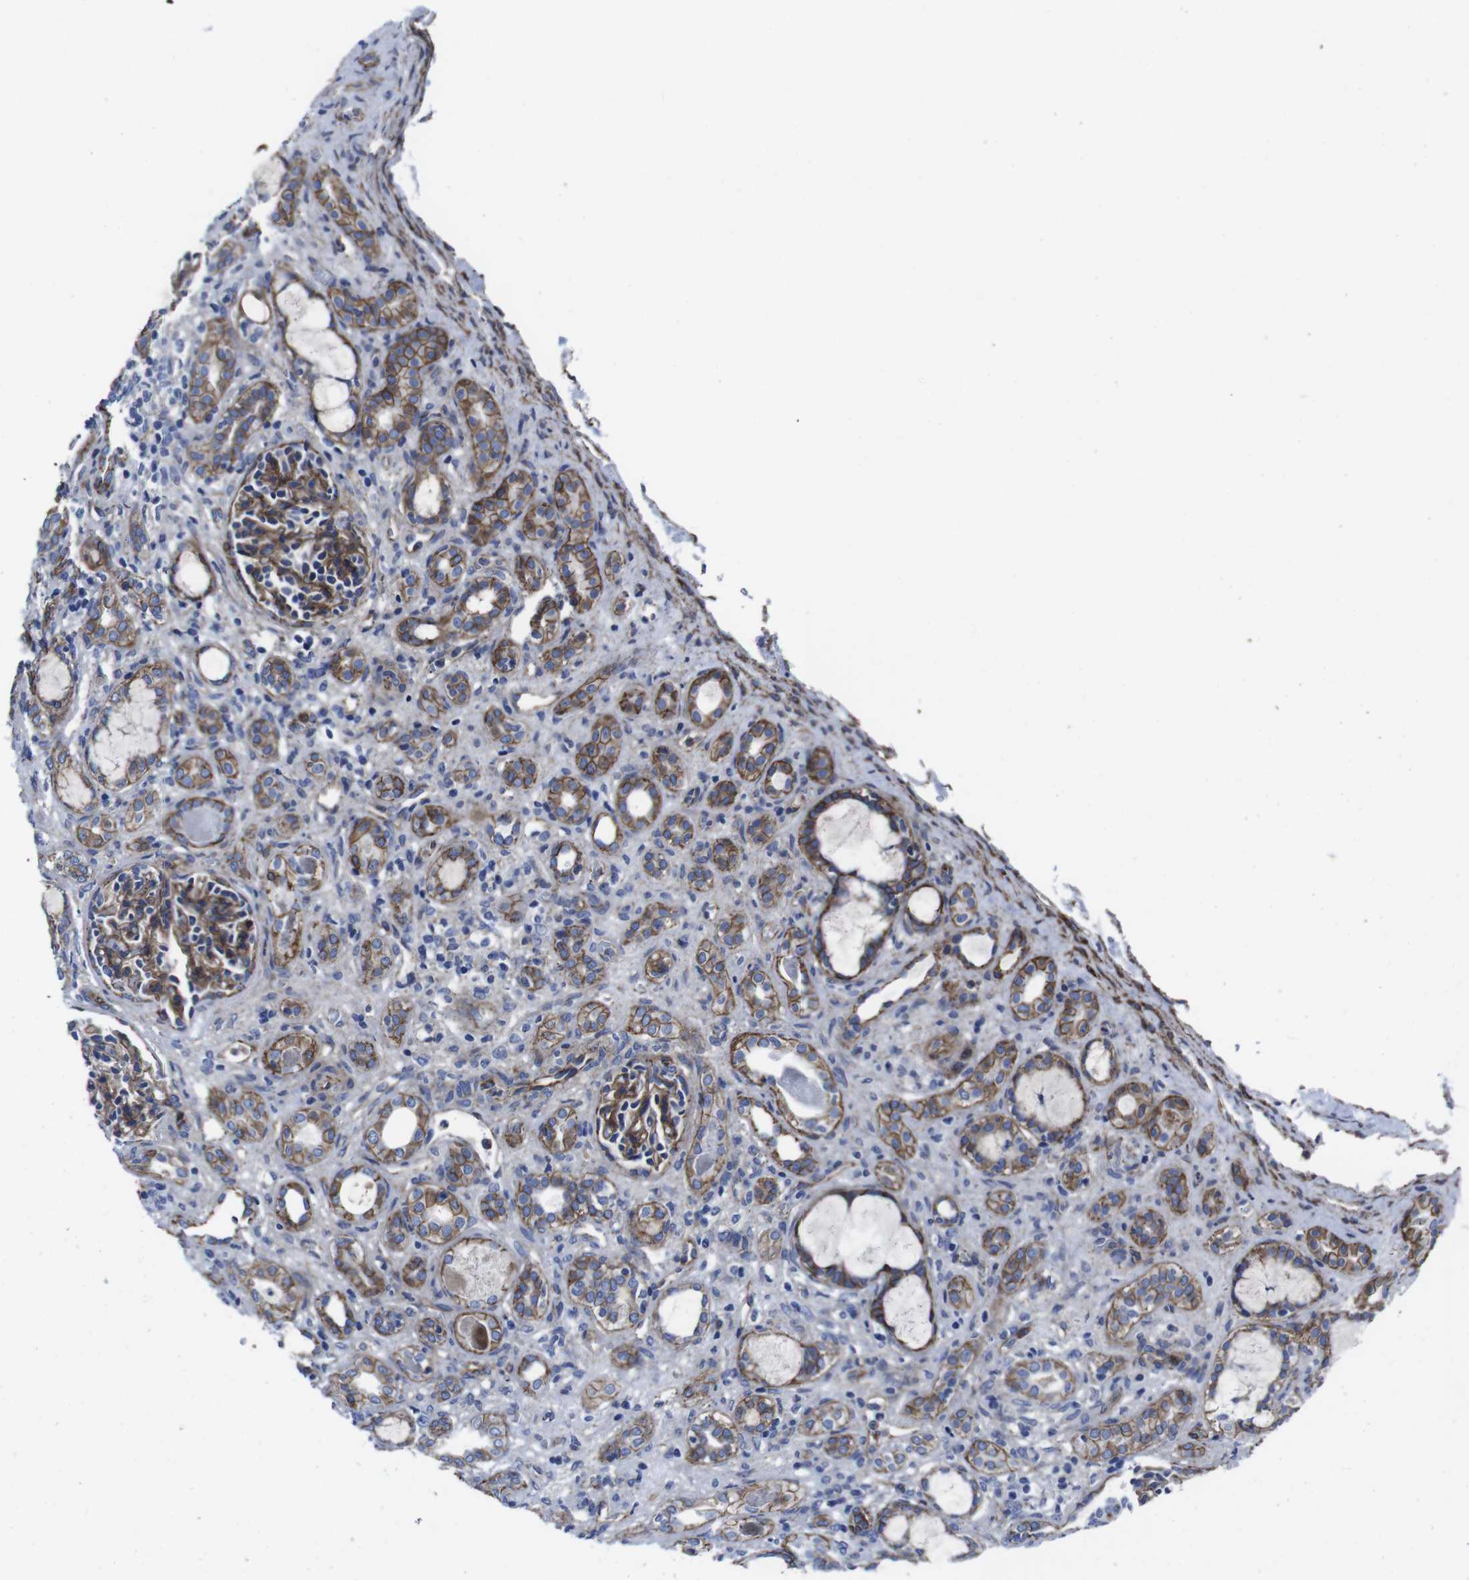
{"staining": {"intensity": "moderate", "quantity": ">75%", "location": "cytoplasmic/membranous"}, "tissue": "kidney", "cell_type": "Cells in glomeruli", "image_type": "normal", "snomed": [{"axis": "morphology", "description": "Normal tissue, NOS"}, {"axis": "topography", "description": "Kidney"}], "caption": "Immunohistochemical staining of benign kidney displays moderate cytoplasmic/membranous protein expression in approximately >75% of cells in glomeruli.", "gene": "NUMB", "patient": {"sex": "male", "age": 7}}